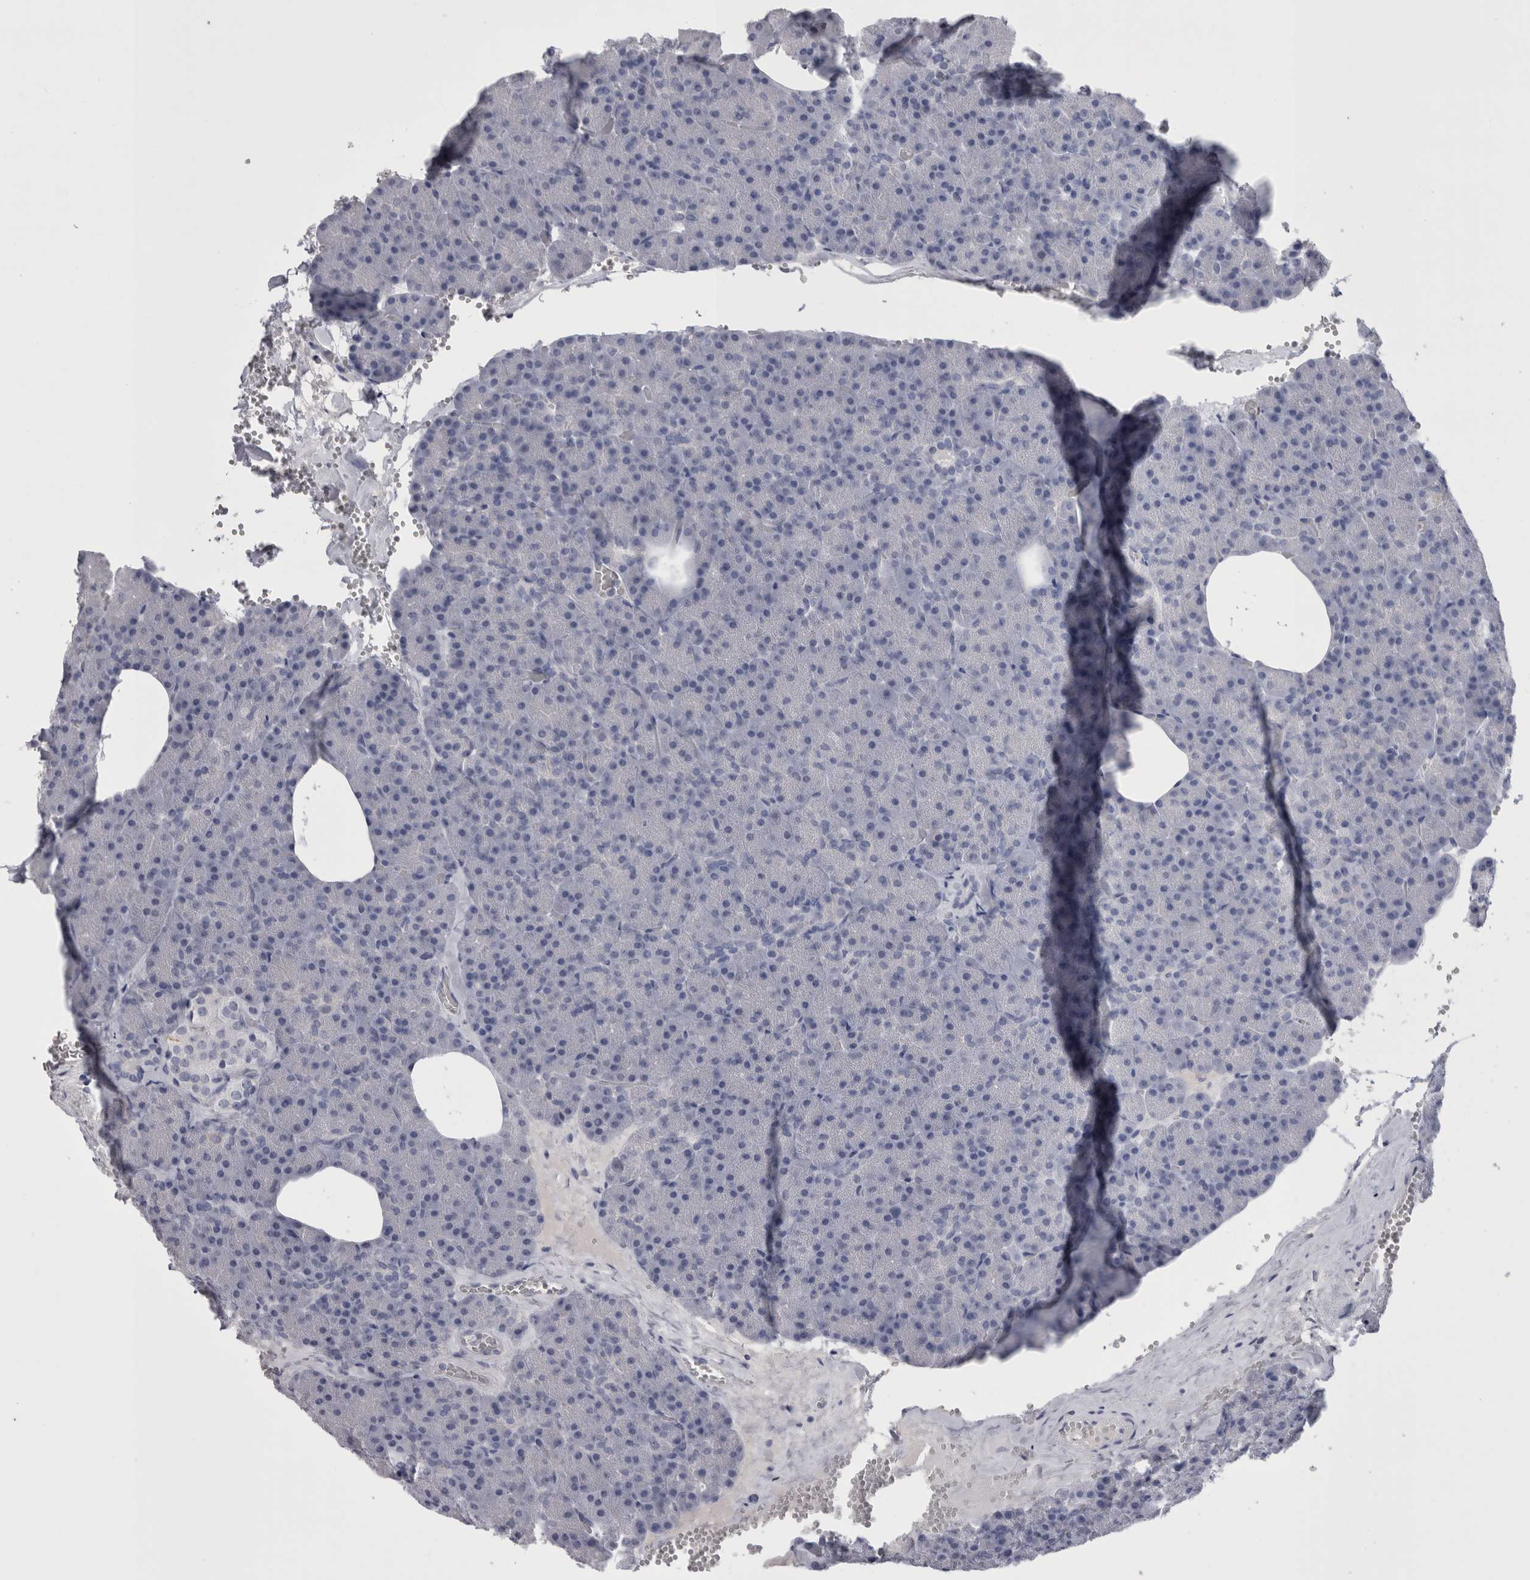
{"staining": {"intensity": "negative", "quantity": "none", "location": "none"}, "tissue": "pancreas", "cell_type": "Exocrine glandular cells", "image_type": "normal", "snomed": [{"axis": "morphology", "description": "Normal tissue, NOS"}, {"axis": "morphology", "description": "Carcinoid, malignant, NOS"}, {"axis": "topography", "description": "Pancreas"}], "caption": "A high-resolution photomicrograph shows immunohistochemistry (IHC) staining of benign pancreas, which displays no significant staining in exocrine glandular cells.", "gene": "CDHR5", "patient": {"sex": "female", "age": 35}}